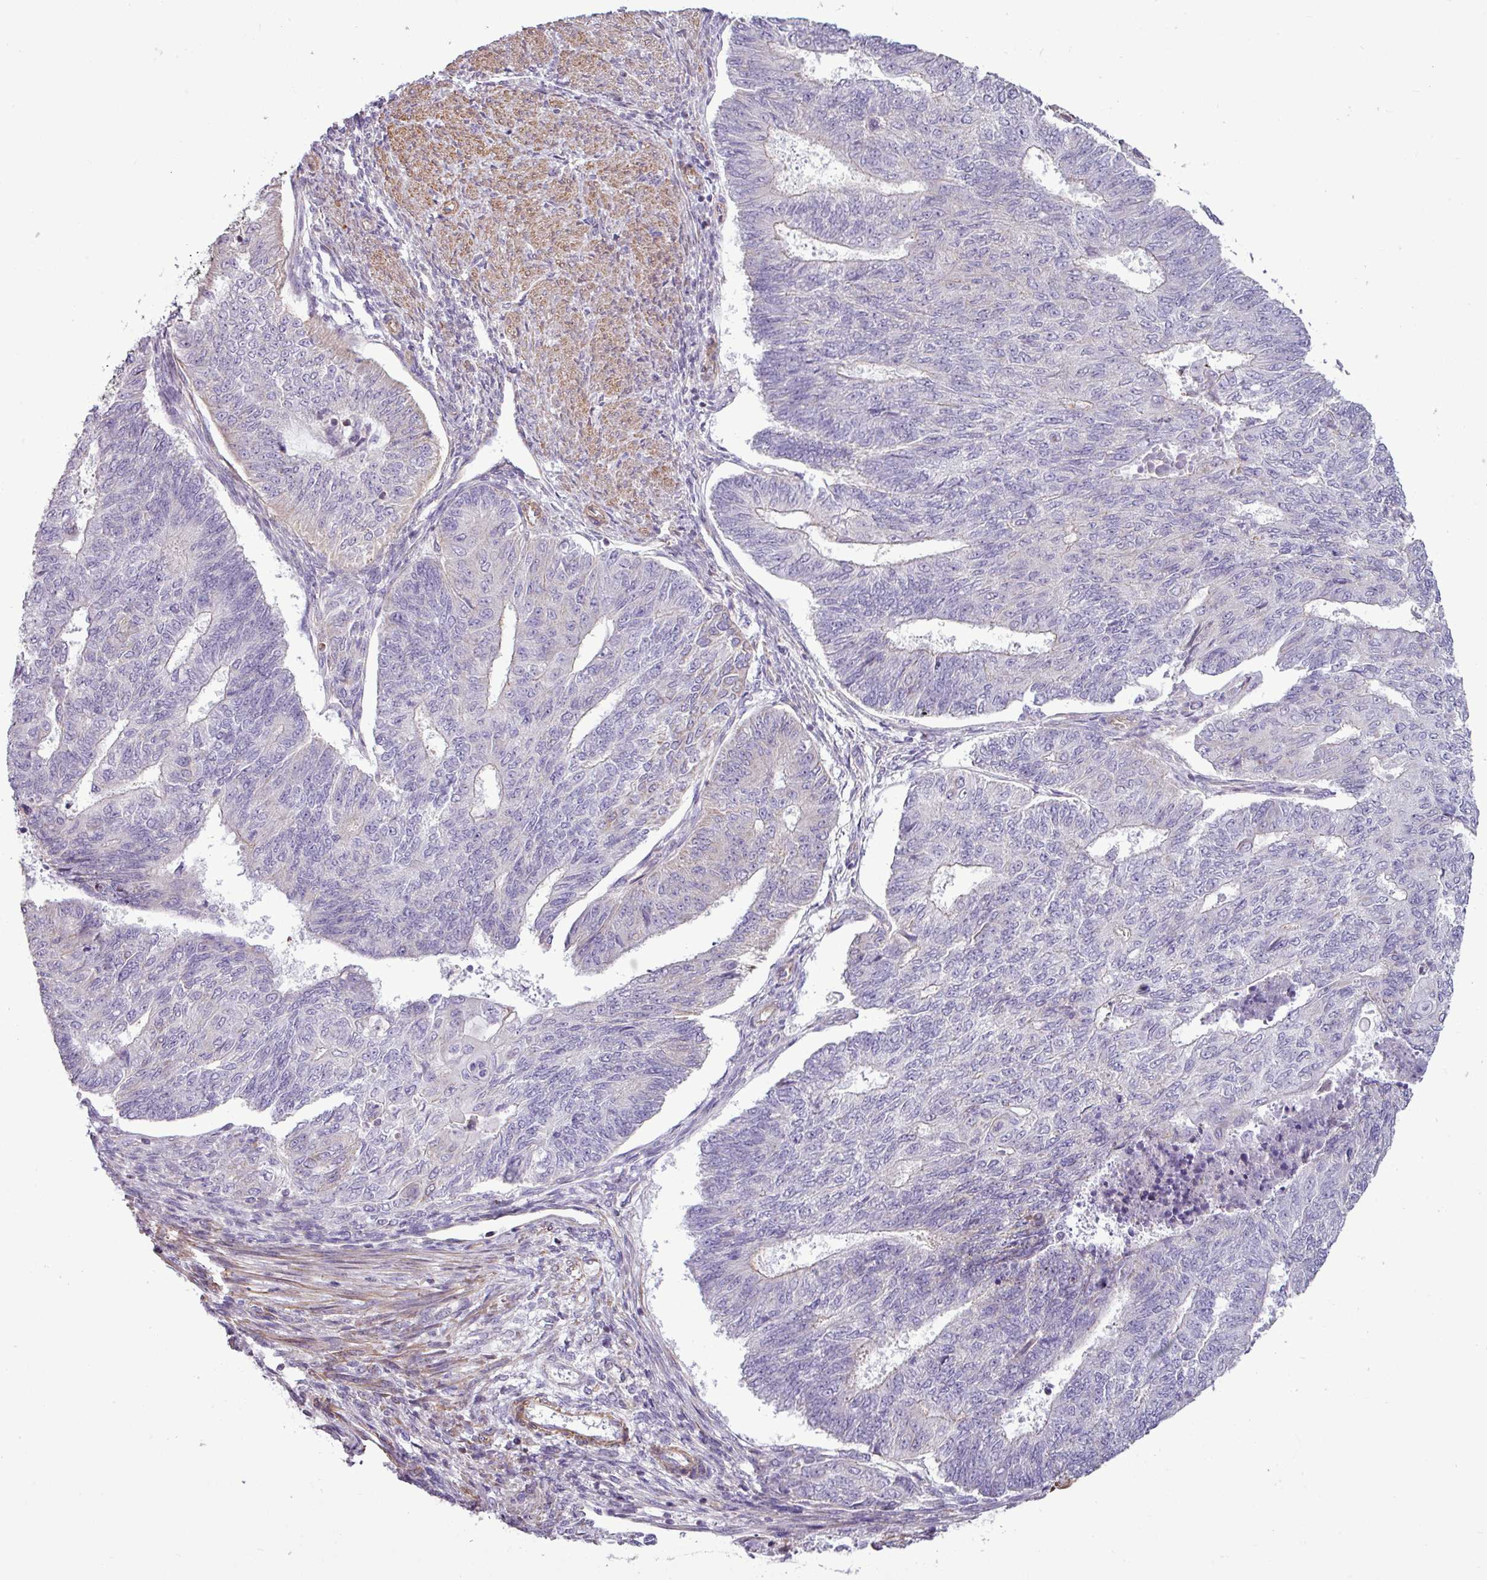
{"staining": {"intensity": "negative", "quantity": "none", "location": "none"}, "tissue": "endometrial cancer", "cell_type": "Tumor cells", "image_type": "cancer", "snomed": [{"axis": "morphology", "description": "Adenocarcinoma, NOS"}, {"axis": "topography", "description": "Endometrium"}], "caption": "Tumor cells are negative for brown protein staining in endometrial adenocarcinoma.", "gene": "BTN2A2", "patient": {"sex": "female", "age": 32}}